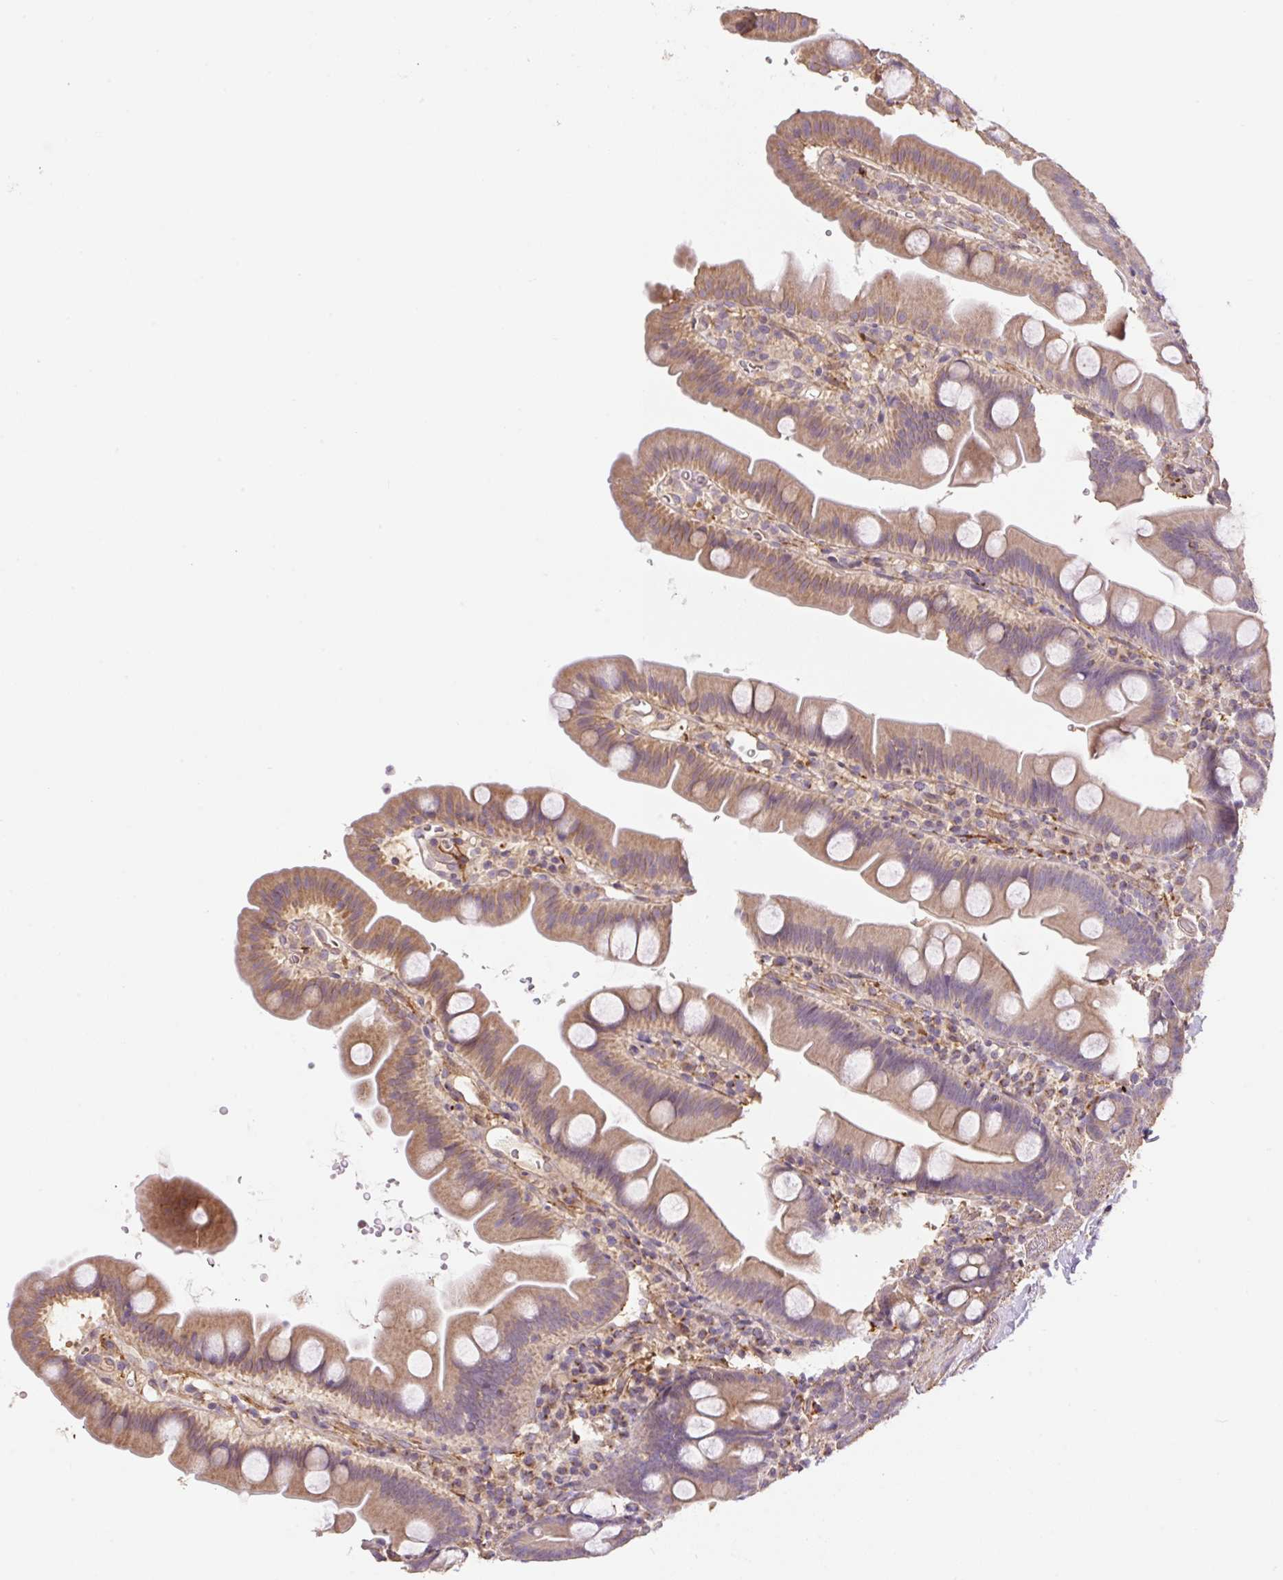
{"staining": {"intensity": "moderate", "quantity": "25%-75%", "location": "cytoplasmic/membranous"}, "tissue": "small intestine", "cell_type": "Glandular cells", "image_type": "normal", "snomed": [{"axis": "morphology", "description": "Normal tissue, NOS"}, {"axis": "topography", "description": "Small intestine"}], "caption": "An immunohistochemistry image of normal tissue is shown. Protein staining in brown highlights moderate cytoplasmic/membranous positivity in small intestine within glandular cells.", "gene": "COX8A", "patient": {"sex": "female", "age": 68}}